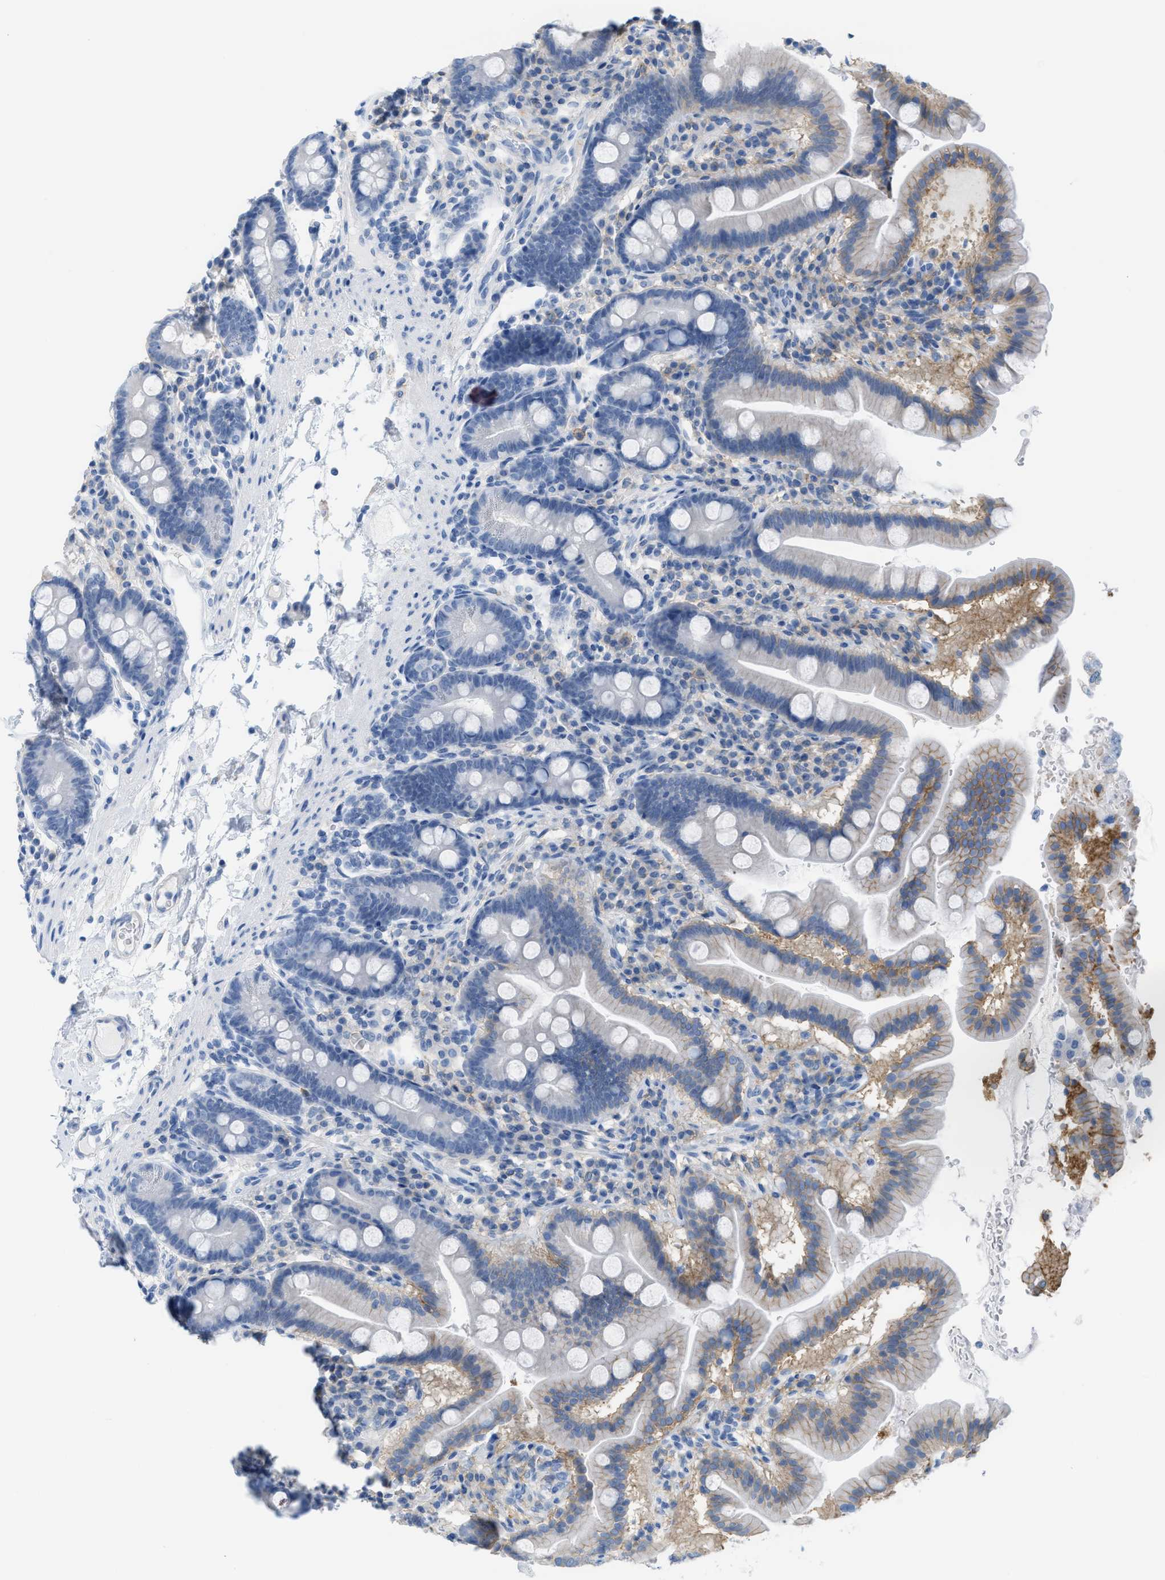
{"staining": {"intensity": "weak", "quantity": "<25%", "location": "cytoplasmic/membranous"}, "tissue": "duodenum", "cell_type": "Glandular cells", "image_type": "normal", "snomed": [{"axis": "morphology", "description": "Normal tissue, NOS"}, {"axis": "topography", "description": "Duodenum"}], "caption": "This image is of unremarkable duodenum stained with immunohistochemistry (IHC) to label a protein in brown with the nuclei are counter-stained blue. There is no positivity in glandular cells. (Immunohistochemistry, brightfield microscopy, high magnification).", "gene": "SLC3A2", "patient": {"sex": "male", "age": 50}}